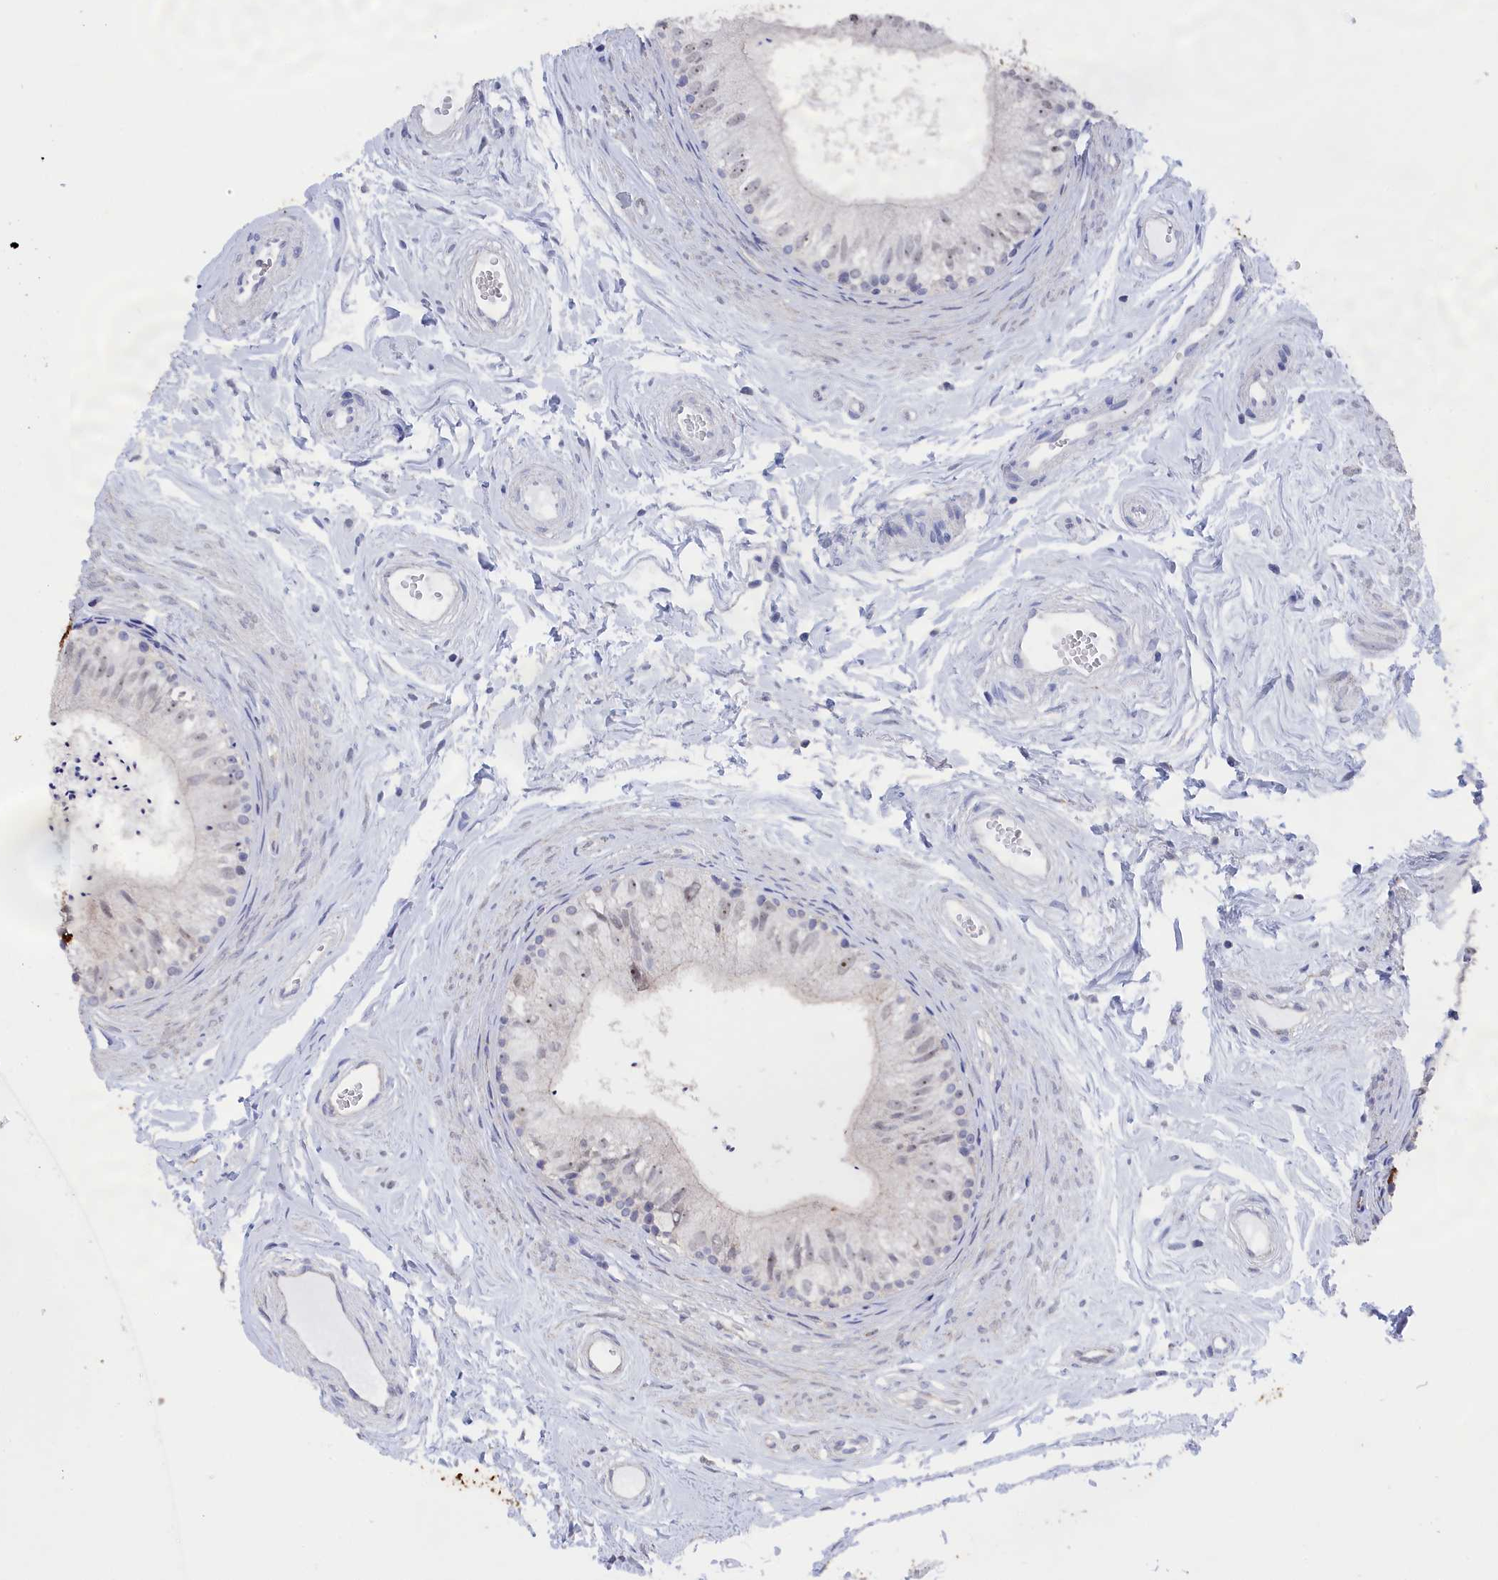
{"staining": {"intensity": "strong", "quantity": "25%-75%", "location": "cytoplasmic/membranous"}, "tissue": "epididymis", "cell_type": "Glandular cells", "image_type": "normal", "snomed": [{"axis": "morphology", "description": "Normal tissue, NOS"}, {"axis": "topography", "description": "Epididymis"}], "caption": "A photomicrograph of human epididymis stained for a protein demonstrates strong cytoplasmic/membranous brown staining in glandular cells. The staining was performed using DAB to visualize the protein expression in brown, while the nuclei were stained in blue with hematoxylin (Magnification: 20x).", "gene": "SEMG2", "patient": {"sex": "male", "age": 56}}